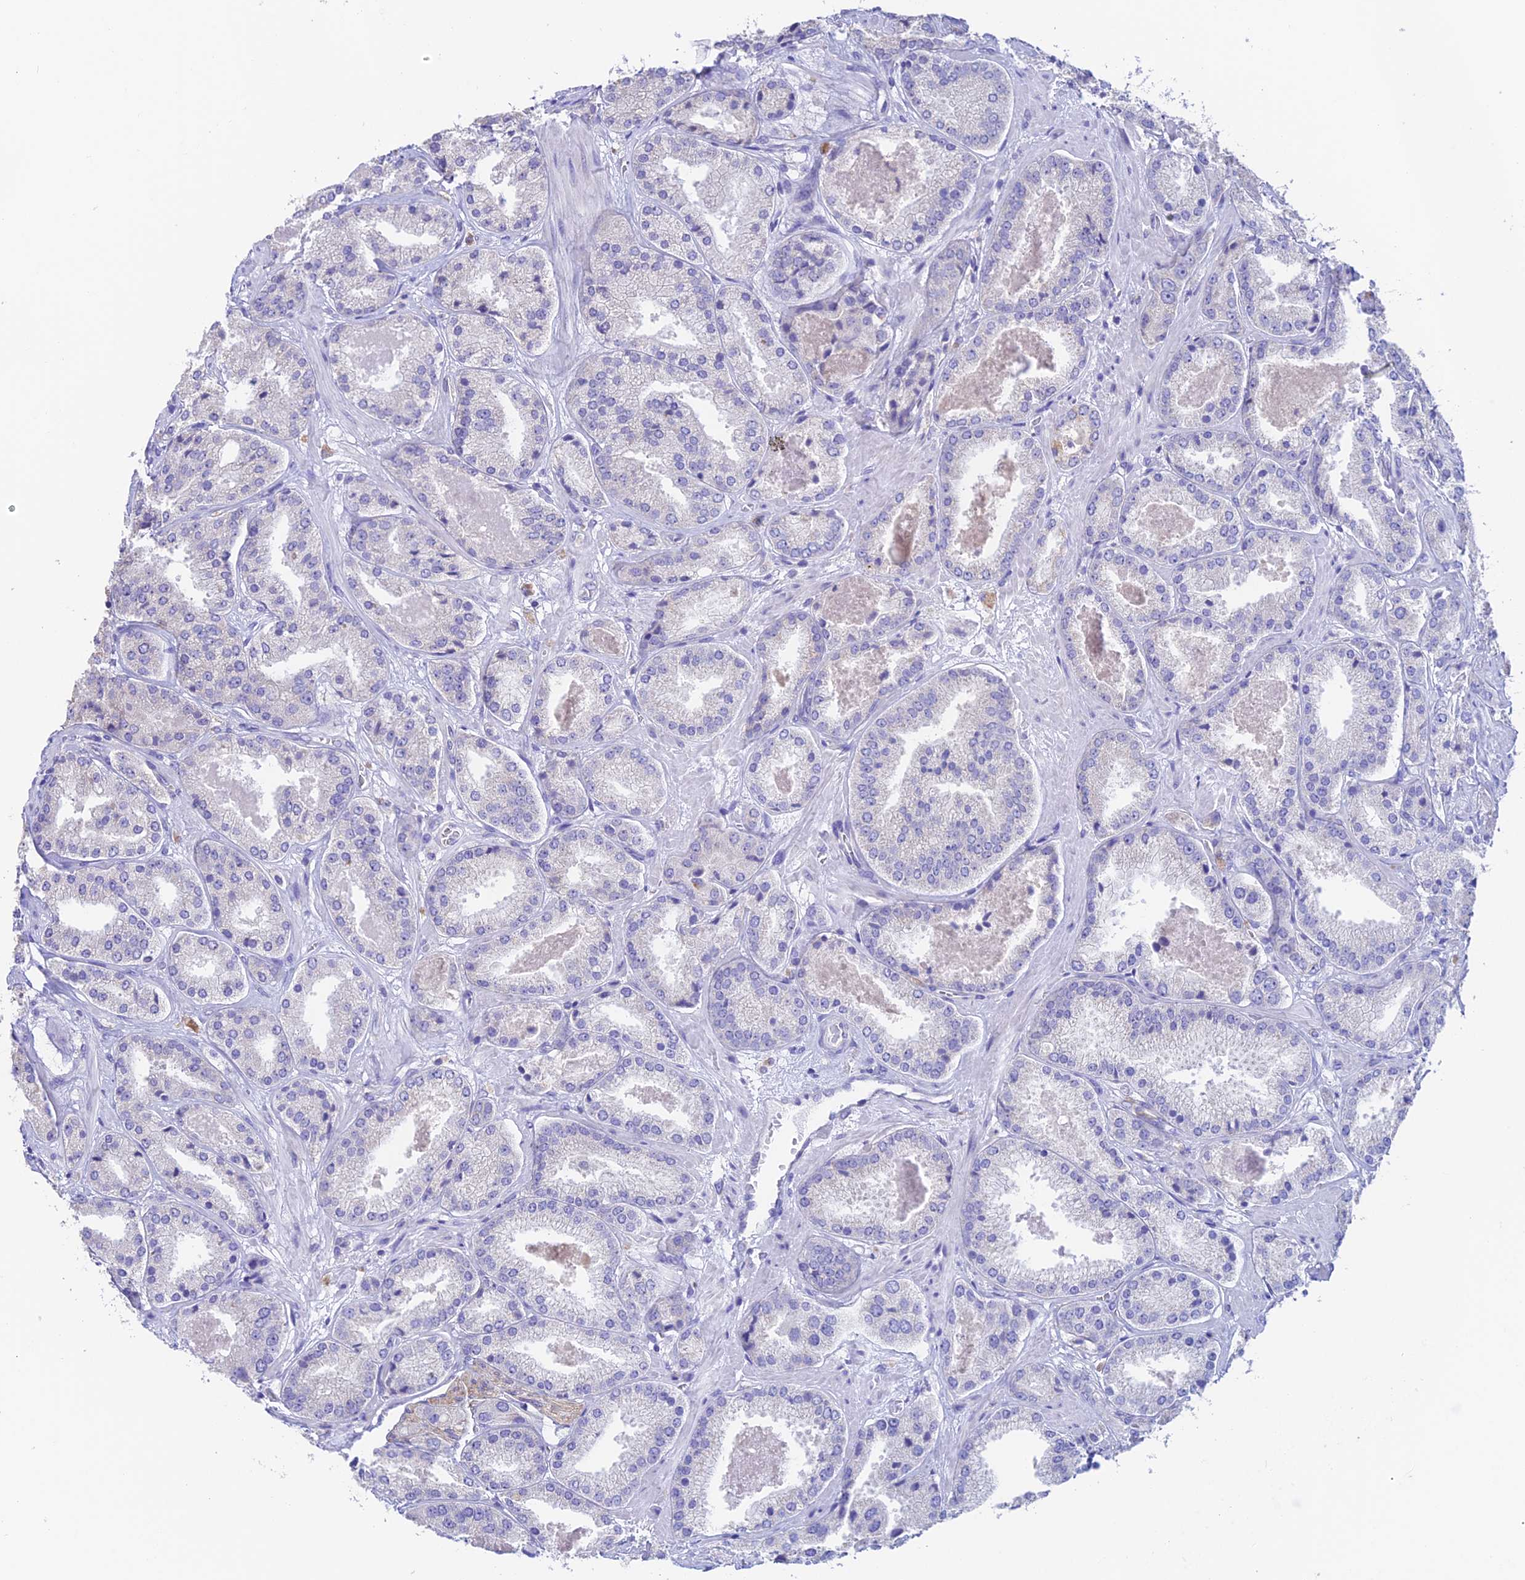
{"staining": {"intensity": "negative", "quantity": "none", "location": "none"}, "tissue": "prostate cancer", "cell_type": "Tumor cells", "image_type": "cancer", "snomed": [{"axis": "morphology", "description": "Adenocarcinoma, High grade"}, {"axis": "topography", "description": "Prostate"}], "caption": "A high-resolution micrograph shows IHC staining of adenocarcinoma (high-grade) (prostate), which demonstrates no significant positivity in tumor cells. (Stains: DAB (3,3'-diaminobenzidine) IHC with hematoxylin counter stain, Microscopy: brightfield microscopy at high magnification).", "gene": "EMC3", "patient": {"sex": "male", "age": 63}}